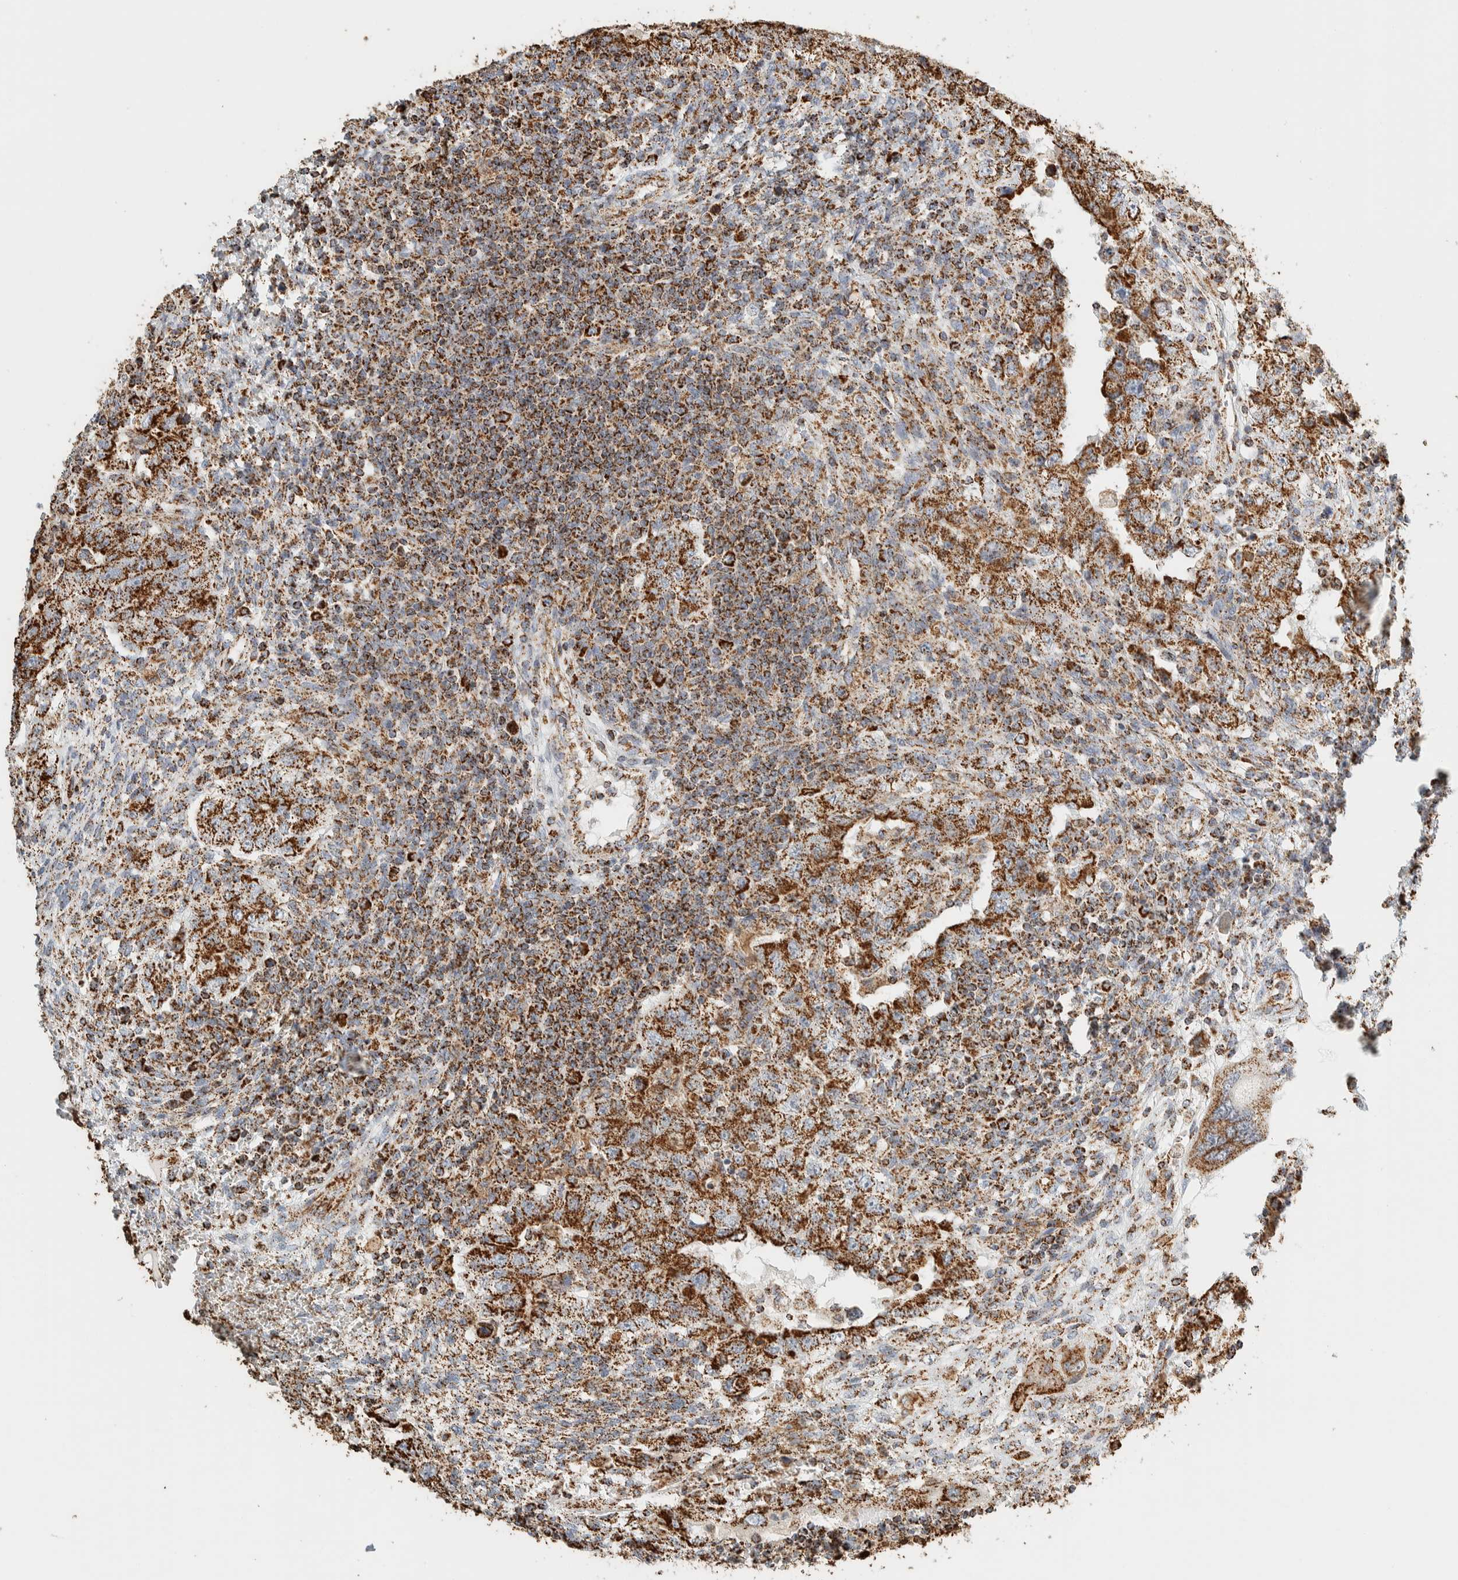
{"staining": {"intensity": "strong", "quantity": ">75%", "location": "cytoplasmic/membranous"}, "tissue": "testis cancer", "cell_type": "Tumor cells", "image_type": "cancer", "snomed": [{"axis": "morphology", "description": "Carcinoma, Embryonal, NOS"}, {"axis": "topography", "description": "Testis"}], "caption": "A high-resolution image shows IHC staining of embryonal carcinoma (testis), which shows strong cytoplasmic/membranous expression in approximately >75% of tumor cells.", "gene": "ZNF454", "patient": {"sex": "male", "age": 26}}